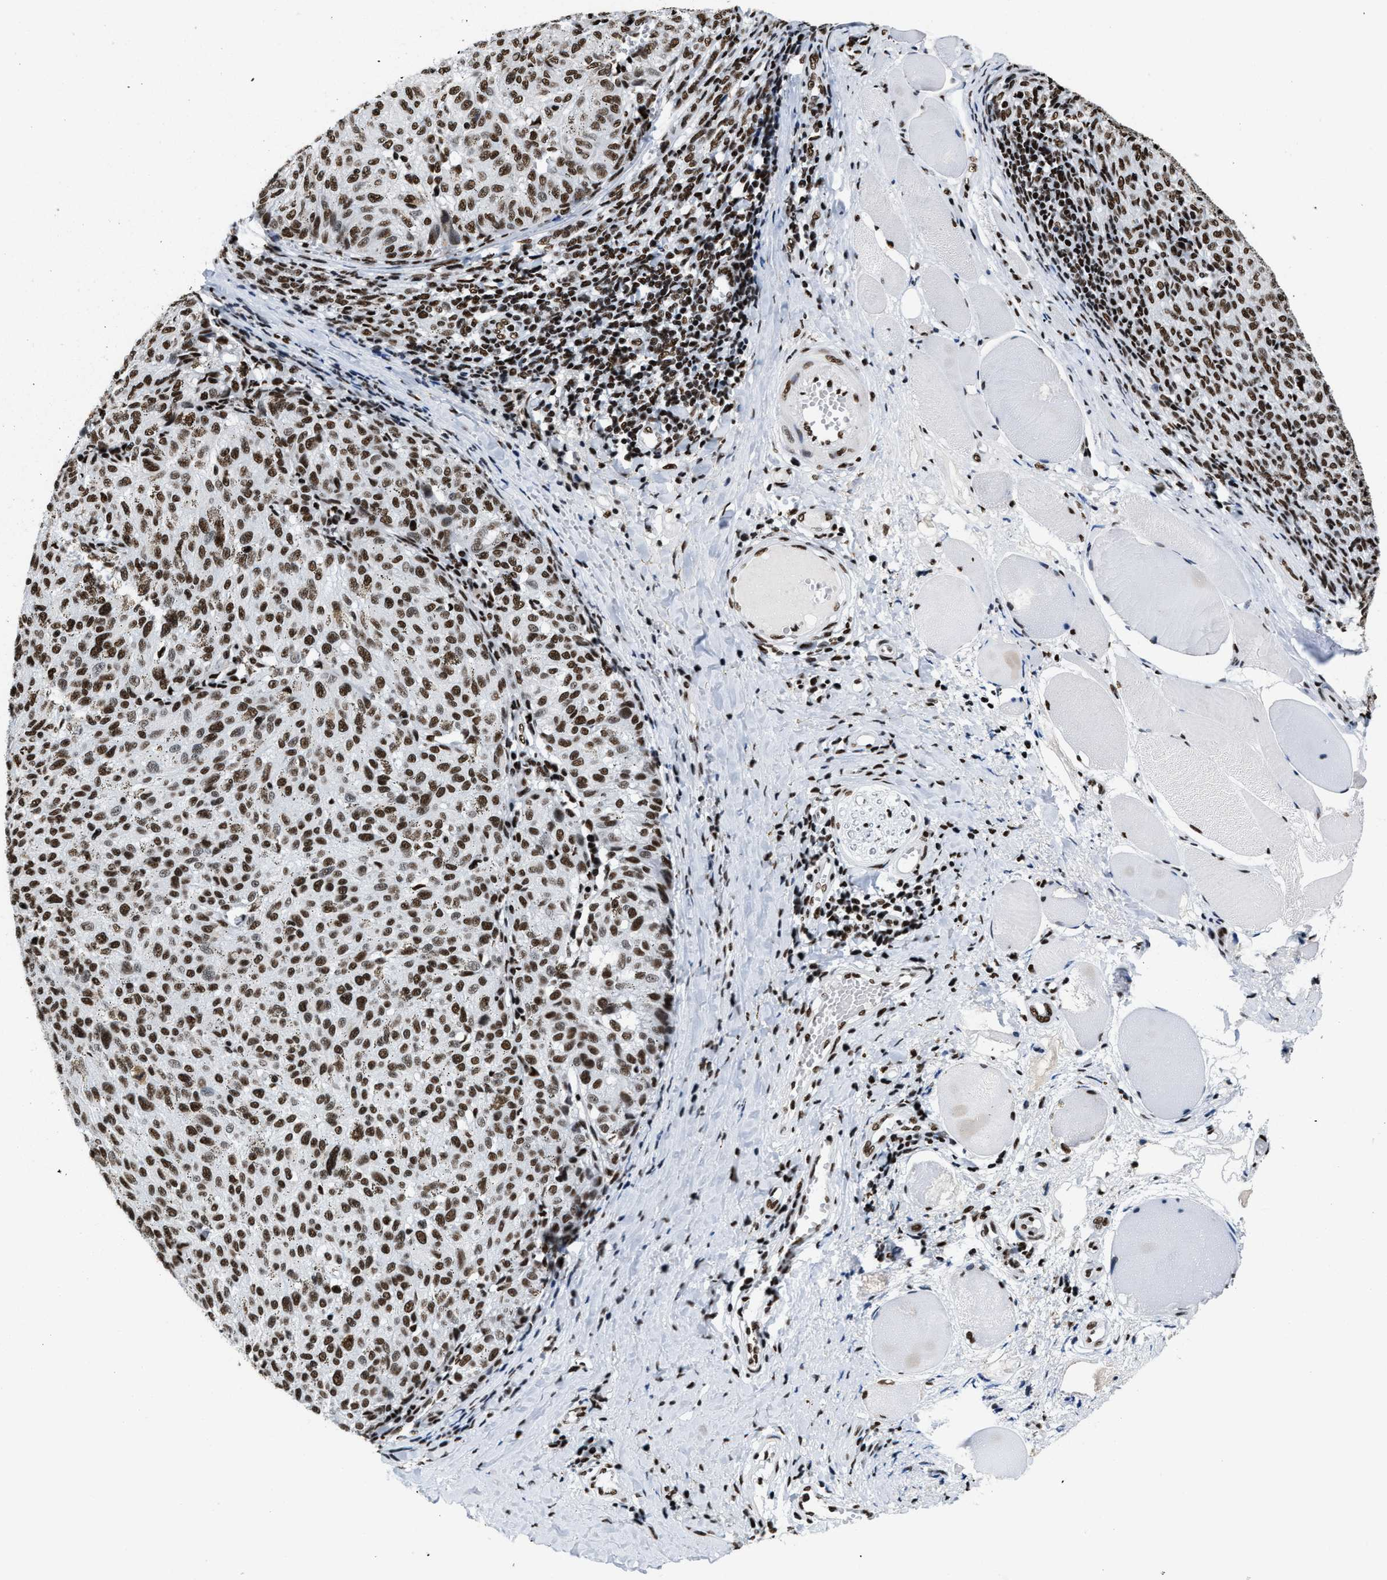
{"staining": {"intensity": "moderate", "quantity": ">75%", "location": "nuclear"}, "tissue": "melanoma", "cell_type": "Tumor cells", "image_type": "cancer", "snomed": [{"axis": "morphology", "description": "Malignant melanoma, NOS"}, {"axis": "topography", "description": "Skin"}], "caption": "This is a photomicrograph of immunohistochemistry (IHC) staining of malignant melanoma, which shows moderate expression in the nuclear of tumor cells.", "gene": "SMARCC2", "patient": {"sex": "female", "age": 72}}